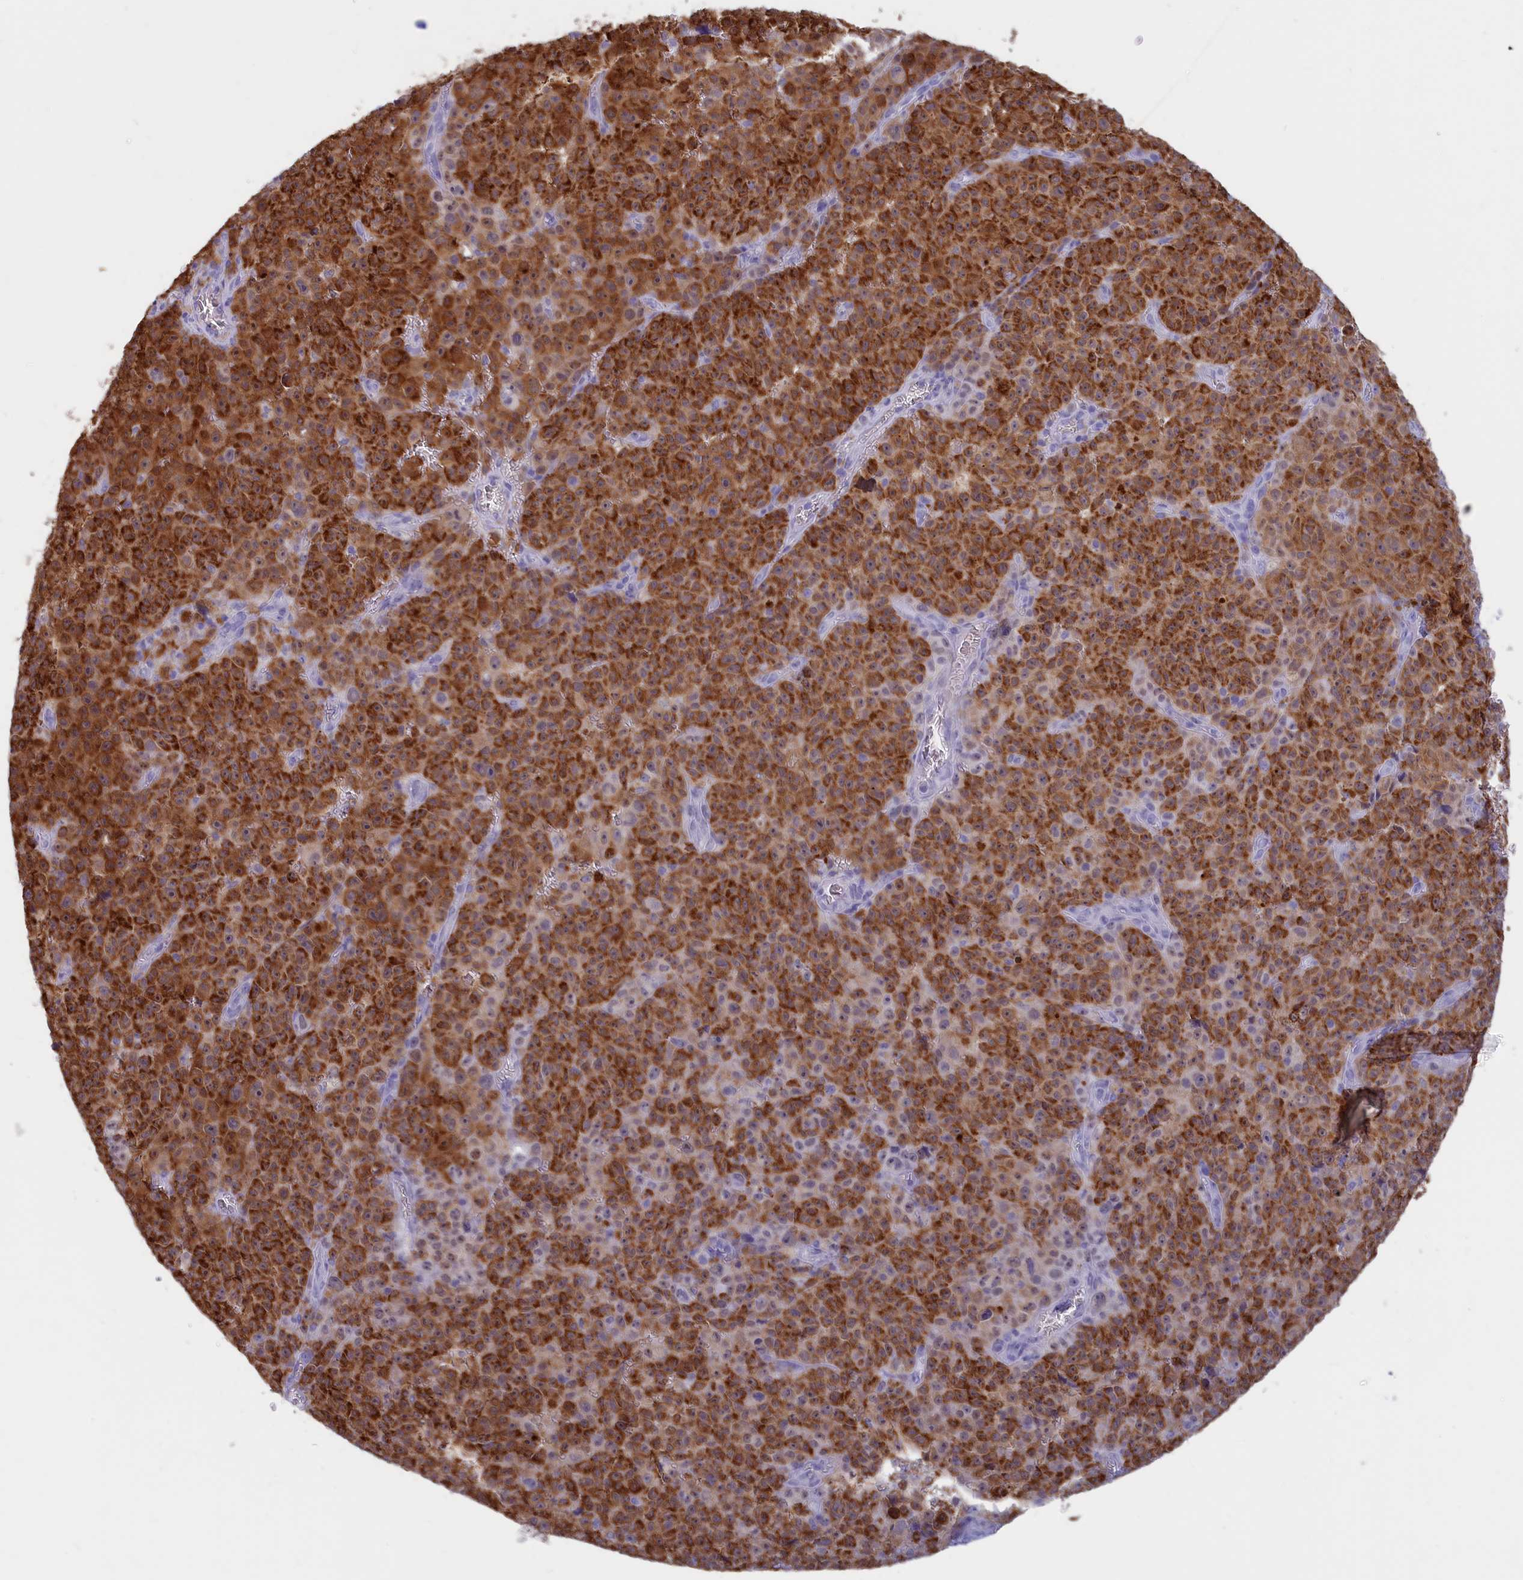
{"staining": {"intensity": "strong", "quantity": ">75%", "location": "cytoplasmic/membranous"}, "tissue": "melanoma", "cell_type": "Tumor cells", "image_type": "cancer", "snomed": [{"axis": "morphology", "description": "Malignant melanoma, NOS"}, {"axis": "topography", "description": "Skin"}], "caption": "Immunohistochemical staining of human melanoma exhibits strong cytoplasmic/membranous protein staining in approximately >75% of tumor cells. The protein of interest is shown in brown color, while the nuclei are stained blue.", "gene": "GAPDHS", "patient": {"sex": "female", "age": 82}}